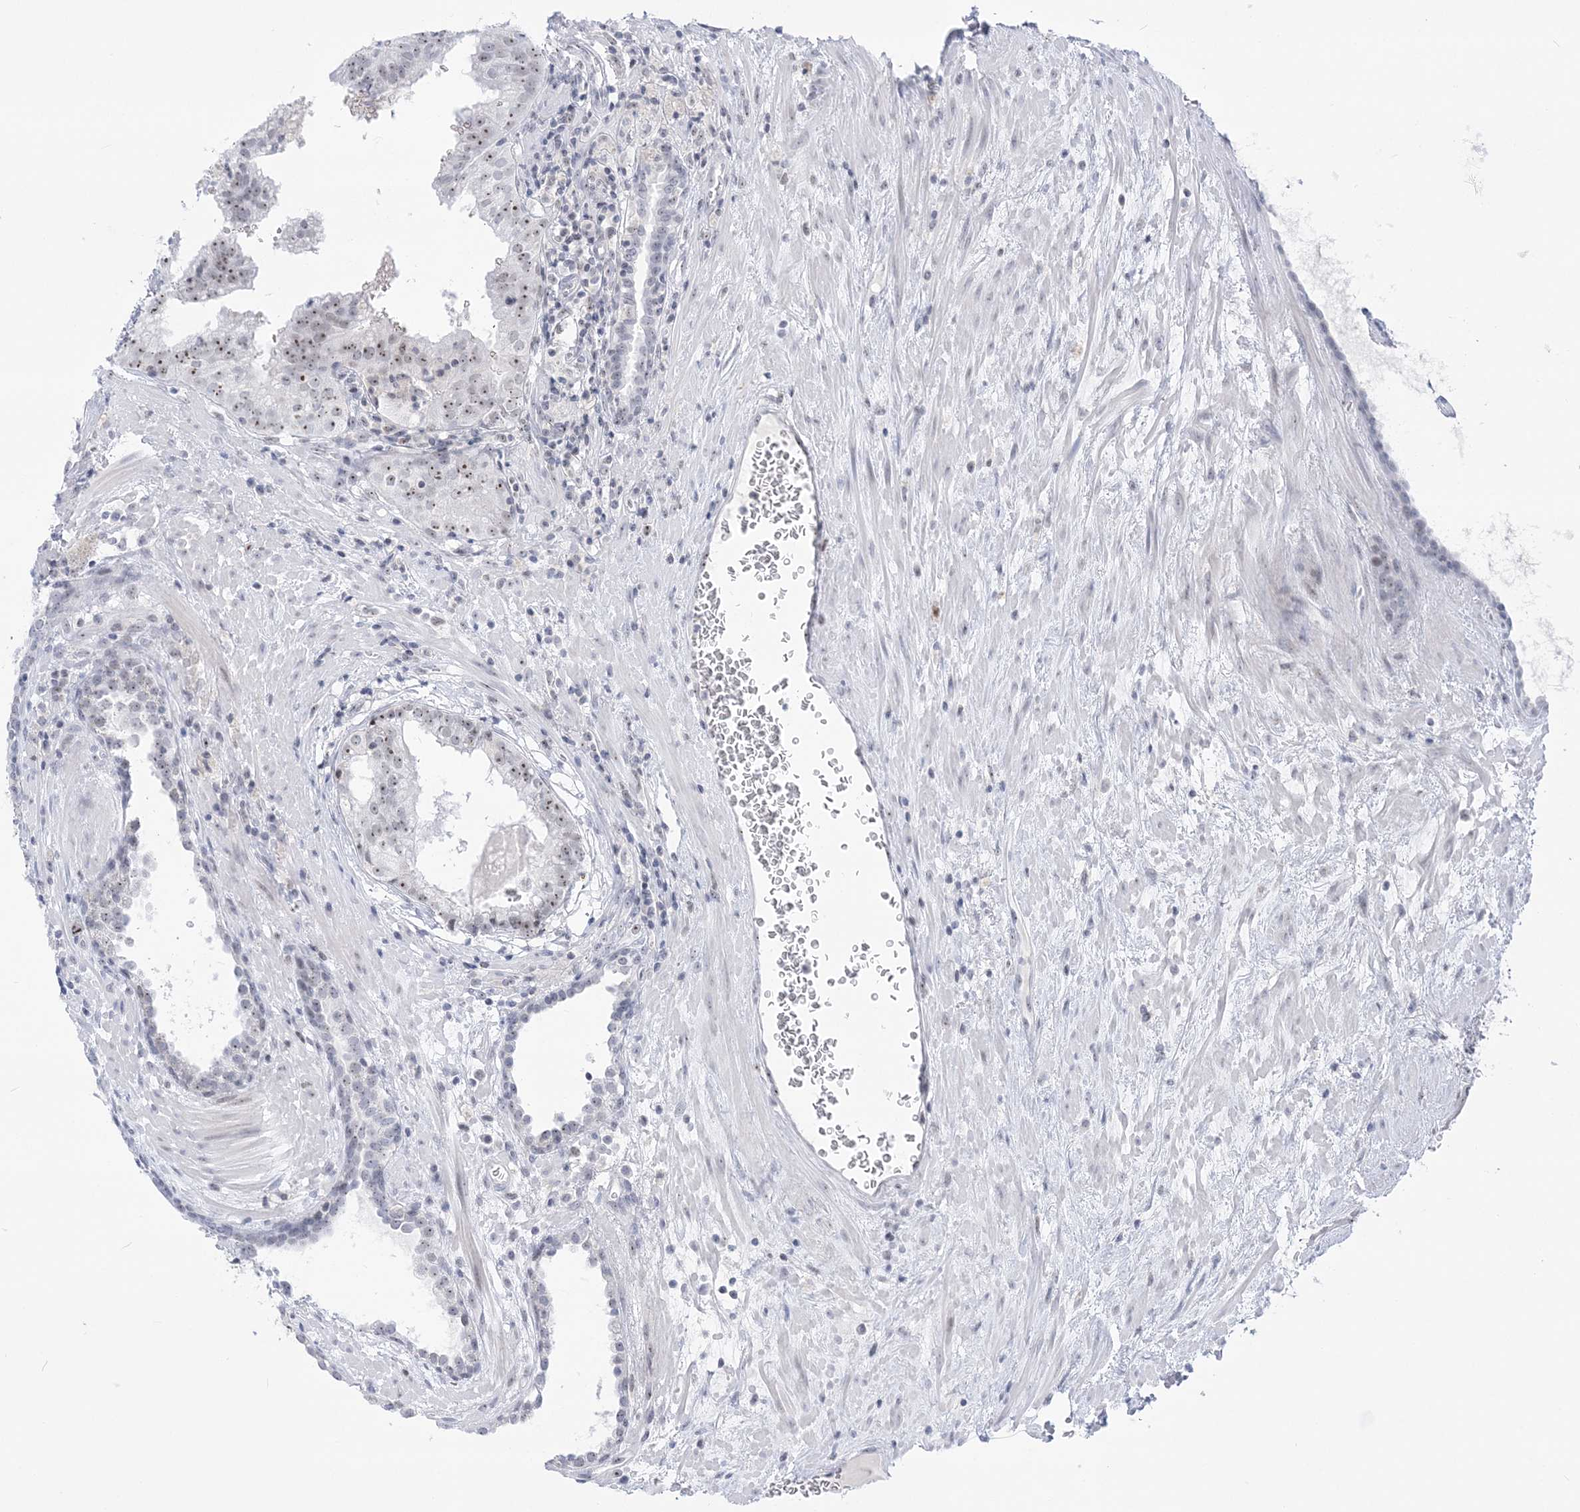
{"staining": {"intensity": "moderate", "quantity": "<25%", "location": "nuclear"}, "tissue": "prostate cancer", "cell_type": "Tumor cells", "image_type": "cancer", "snomed": [{"axis": "morphology", "description": "Adenocarcinoma, High grade"}, {"axis": "topography", "description": "Prostate"}], "caption": "Tumor cells exhibit moderate nuclear expression in approximately <25% of cells in prostate cancer.", "gene": "DDX21", "patient": {"sex": "male", "age": 68}}